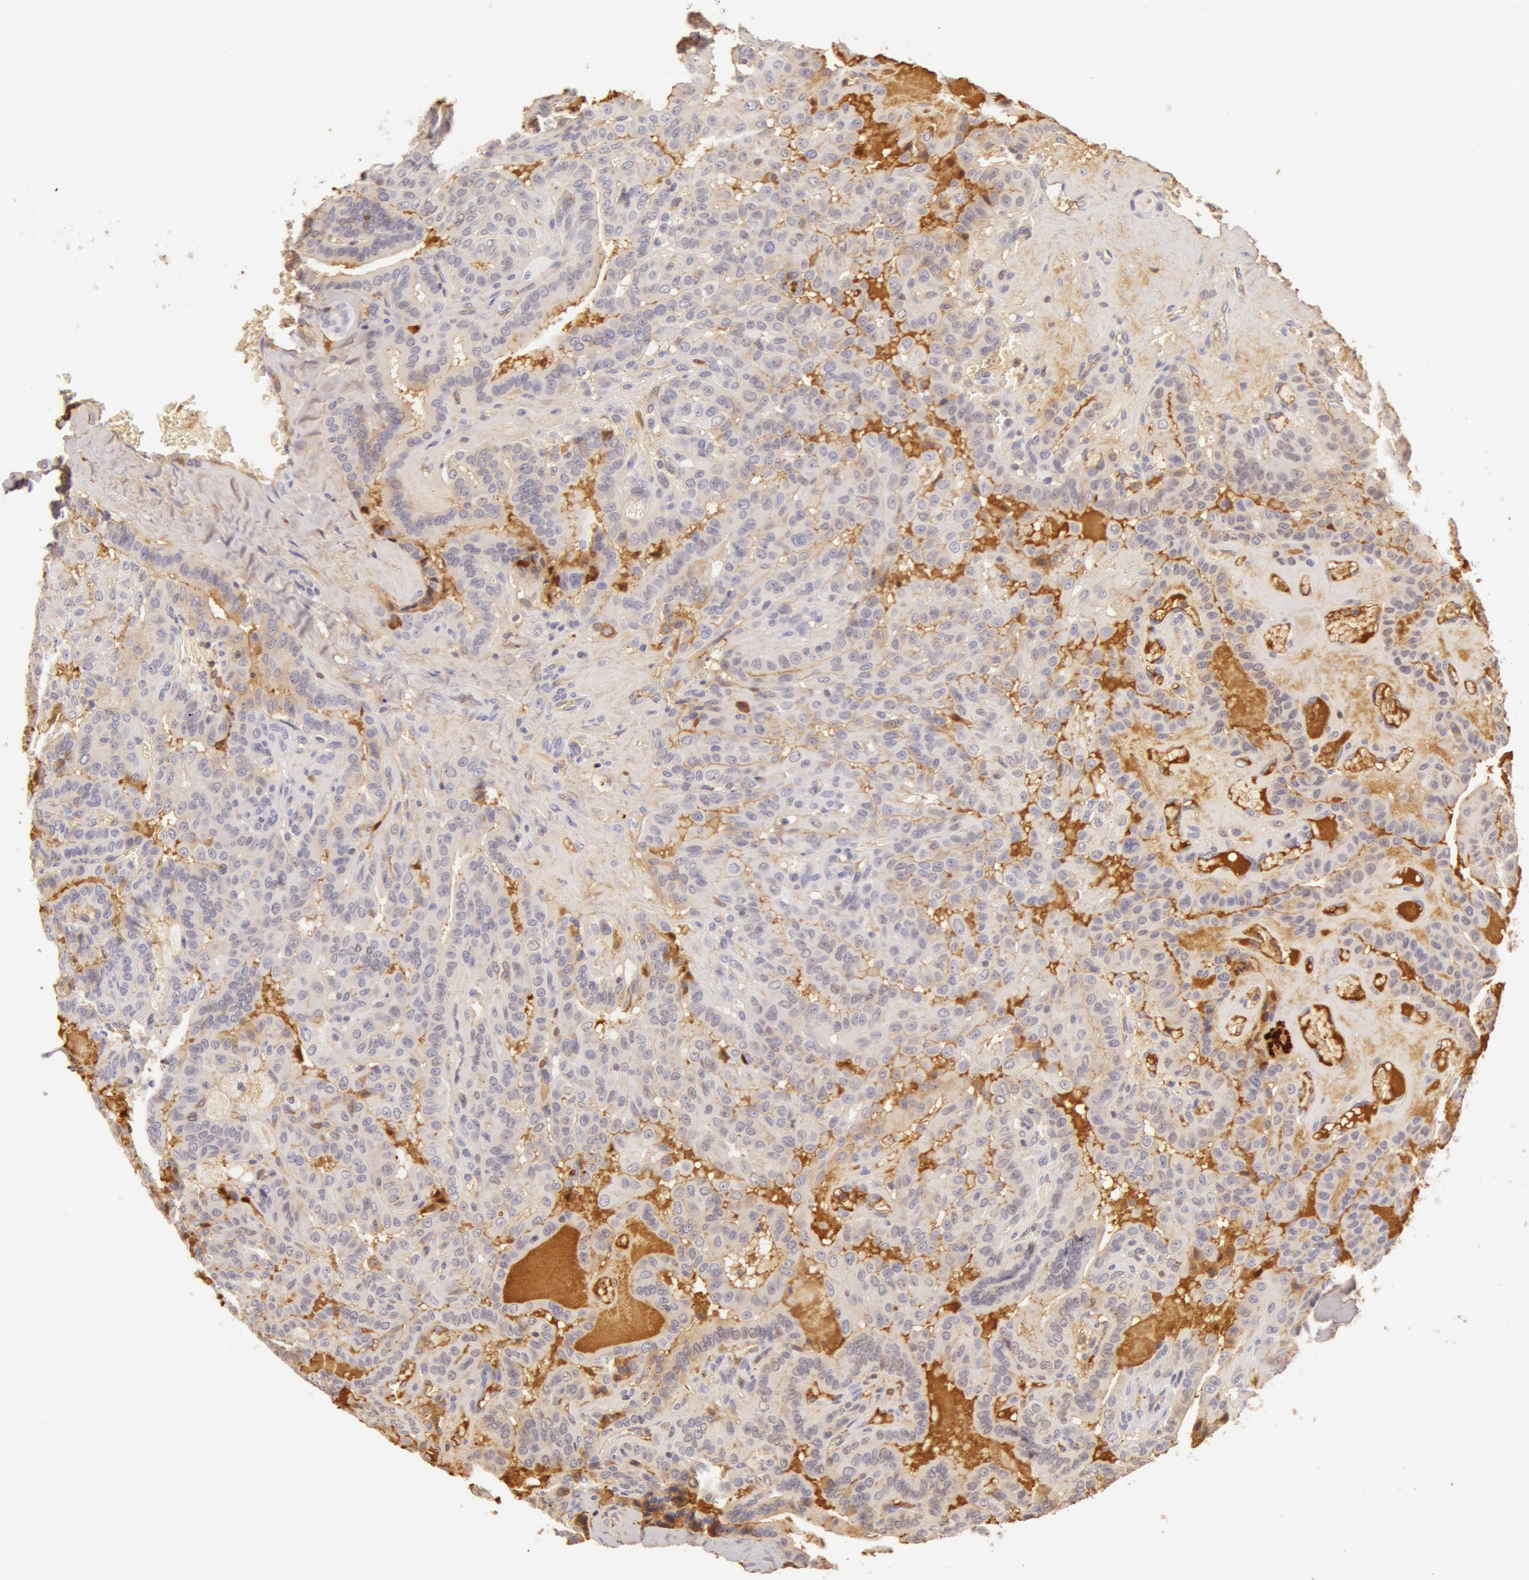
{"staining": {"intensity": "negative", "quantity": "none", "location": "none"}, "tissue": "thyroid cancer", "cell_type": "Tumor cells", "image_type": "cancer", "snomed": [{"axis": "morphology", "description": "Papillary adenocarcinoma, NOS"}, {"axis": "topography", "description": "Thyroid gland"}], "caption": "DAB (3,3'-diaminobenzidine) immunohistochemical staining of papillary adenocarcinoma (thyroid) reveals no significant expression in tumor cells.", "gene": "AHSG", "patient": {"sex": "male", "age": 87}}